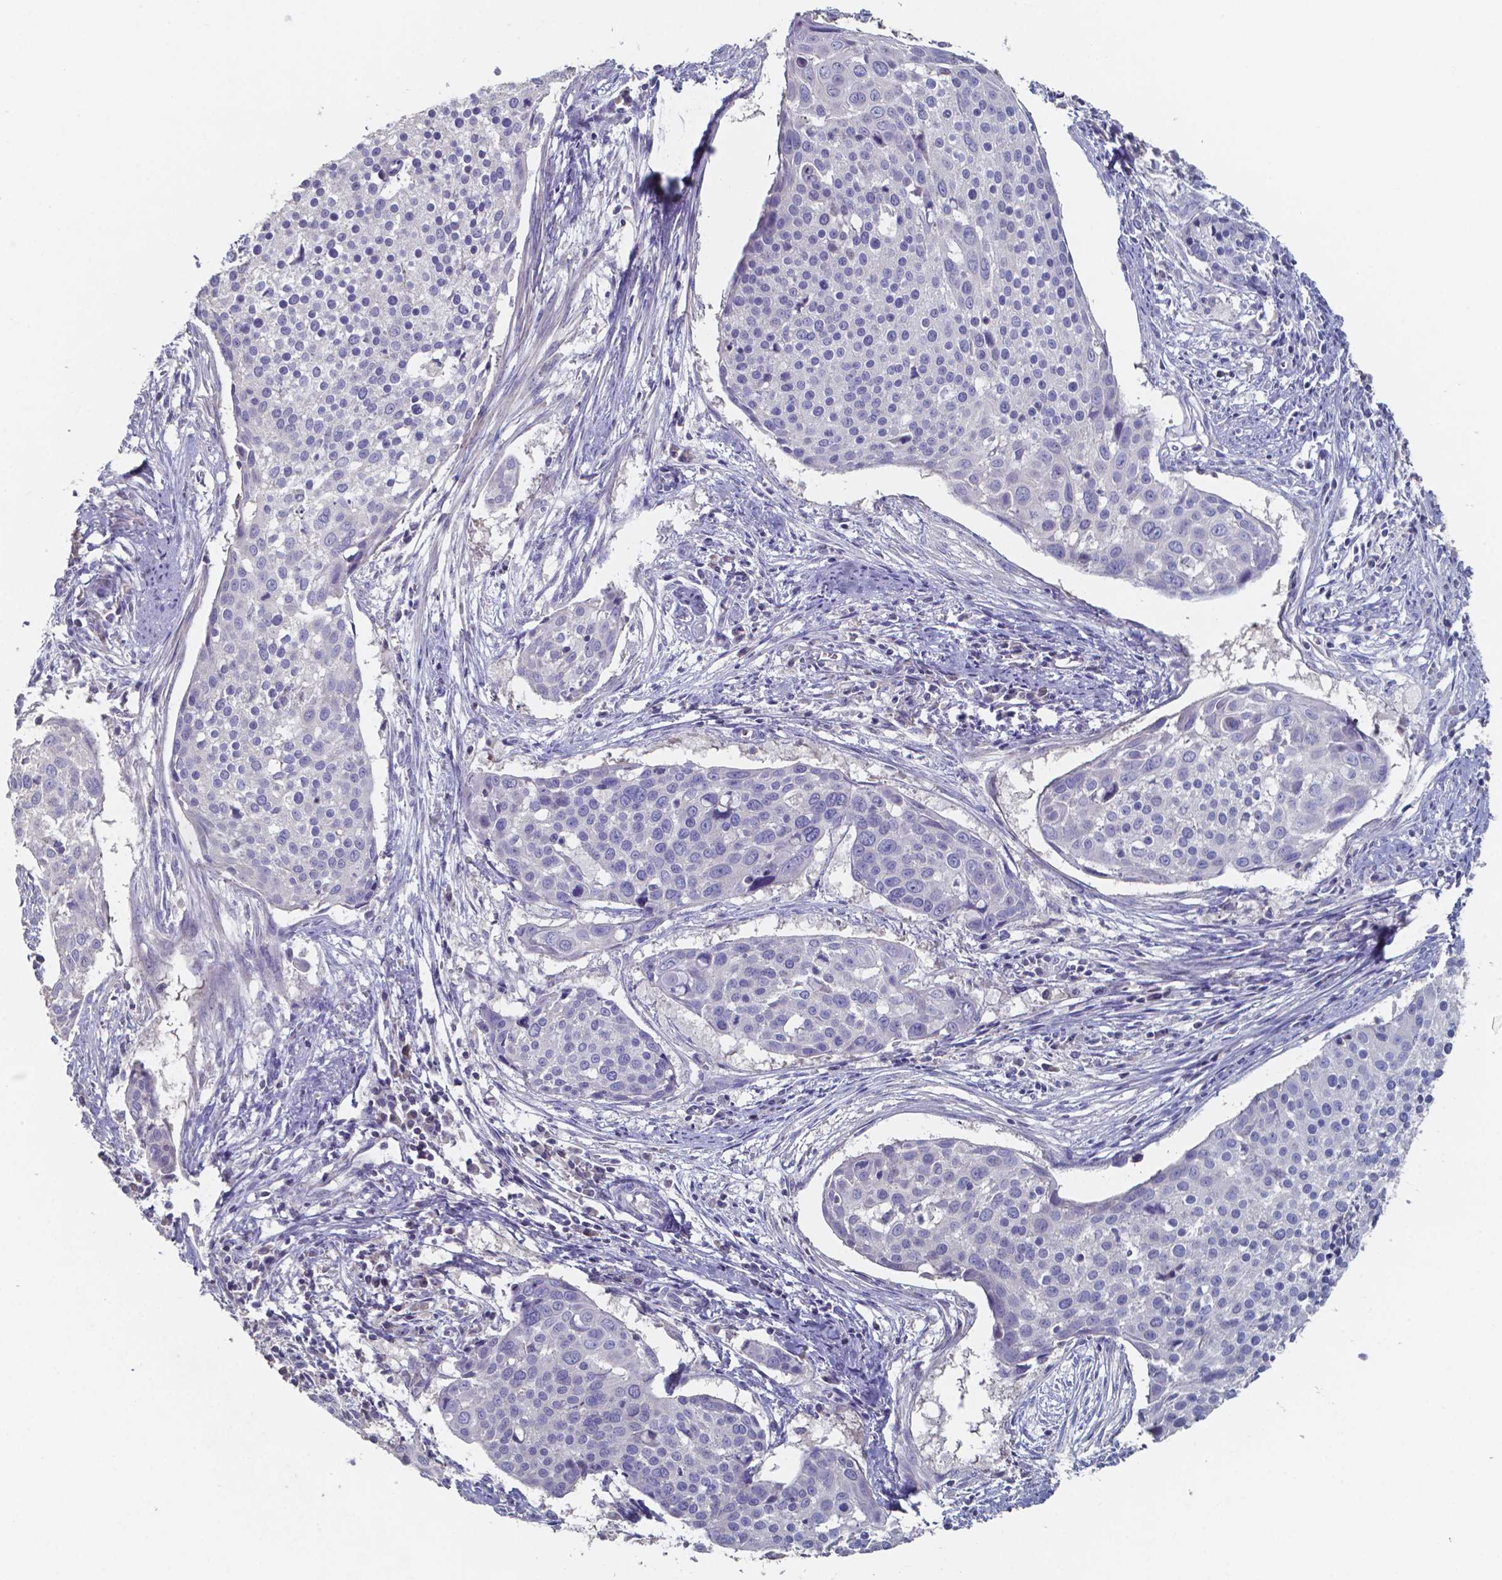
{"staining": {"intensity": "negative", "quantity": "none", "location": "none"}, "tissue": "cervical cancer", "cell_type": "Tumor cells", "image_type": "cancer", "snomed": [{"axis": "morphology", "description": "Squamous cell carcinoma, NOS"}, {"axis": "topography", "description": "Cervix"}], "caption": "Human cervical cancer stained for a protein using immunohistochemistry (IHC) exhibits no staining in tumor cells.", "gene": "FOXJ1", "patient": {"sex": "female", "age": 39}}